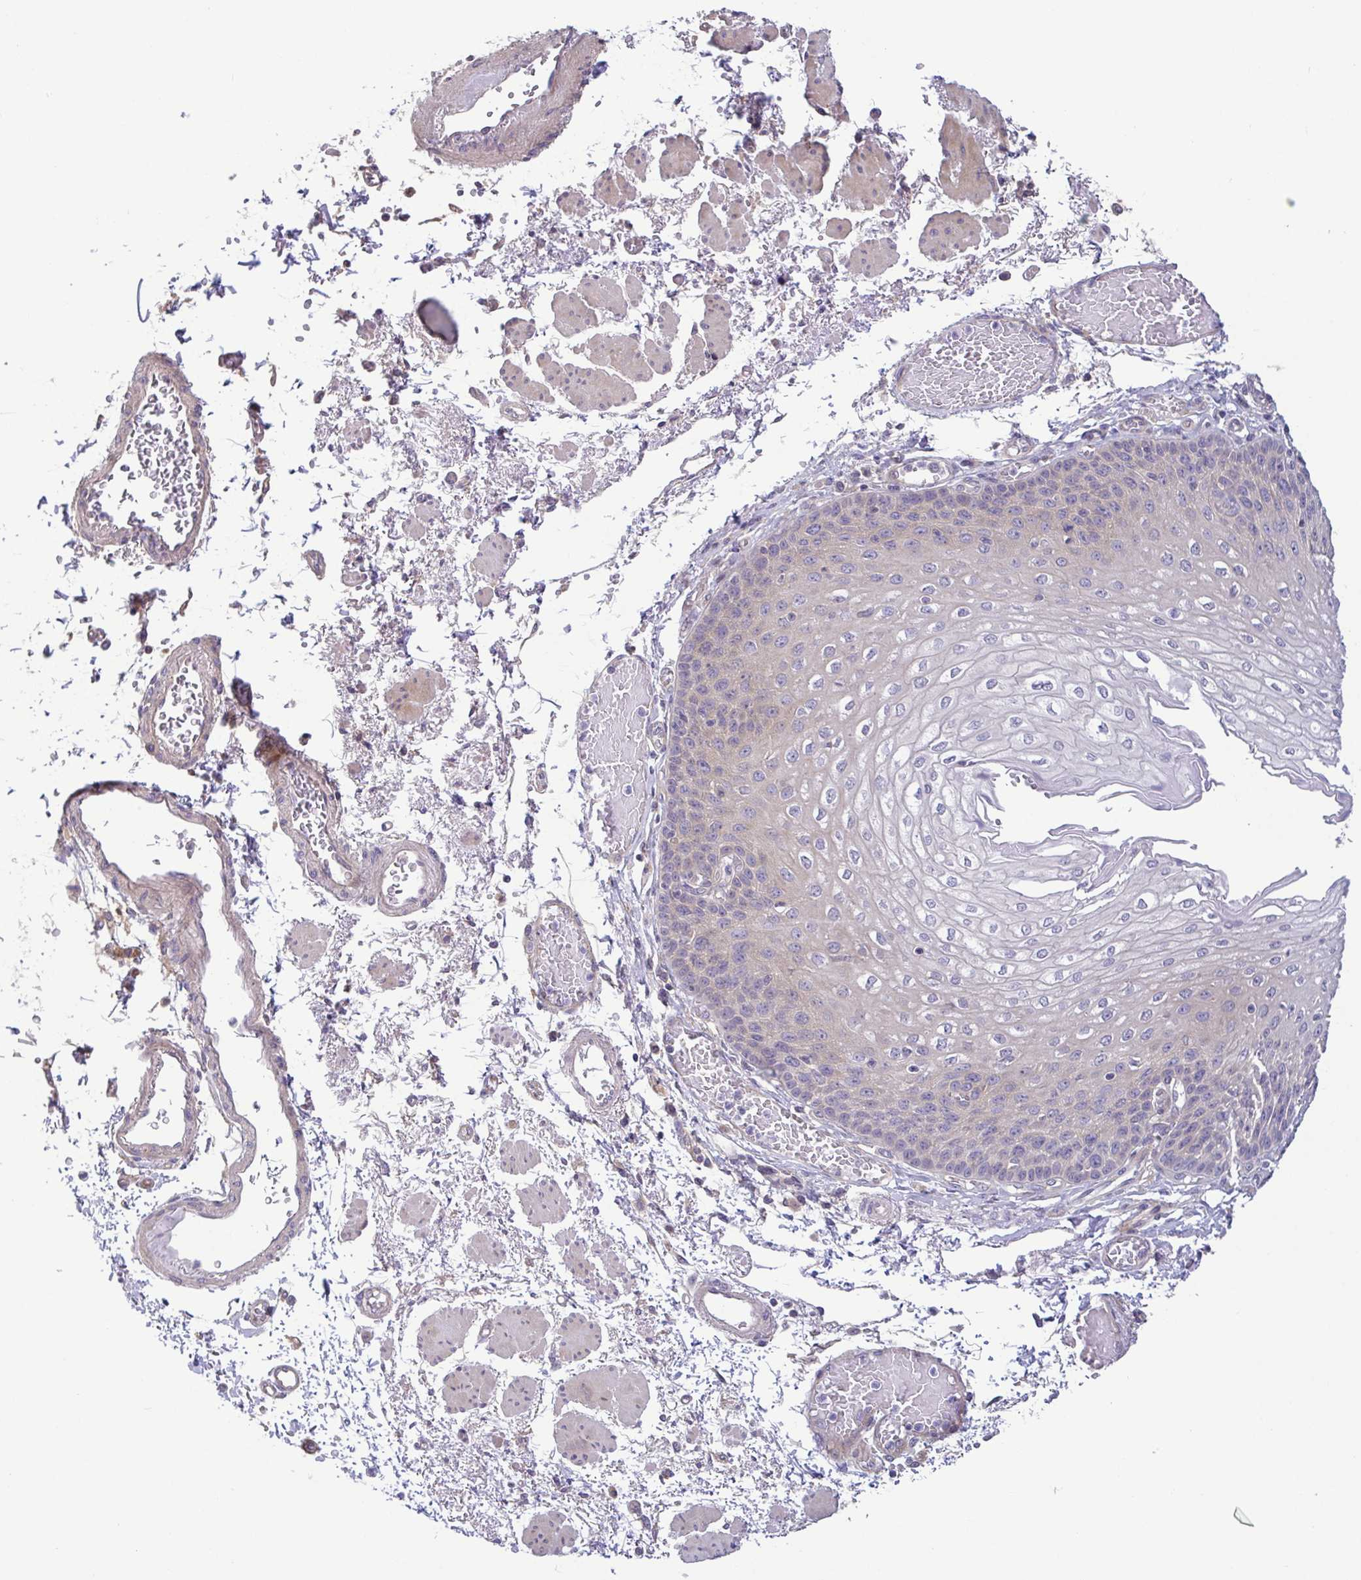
{"staining": {"intensity": "weak", "quantity": "25%-75%", "location": "cytoplasmic/membranous"}, "tissue": "esophagus", "cell_type": "Squamous epithelial cells", "image_type": "normal", "snomed": [{"axis": "morphology", "description": "Normal tissue, NOS"}, {"axis": "morphology", "description": "Adenocarcinoma, NOS"}, {"axis": "topography", "description": "Esophagus"}], "caption": "Squamous epithelial cells display low levels of weak cytoplasmic/membranous expression in about 25%-75% of cells in unremarkable esophagus. (DAB IHC, brown staining for protein, blue staining for nuclei).", "gene": "LMF2", "patient": {"sex": "male", "age": 81}}